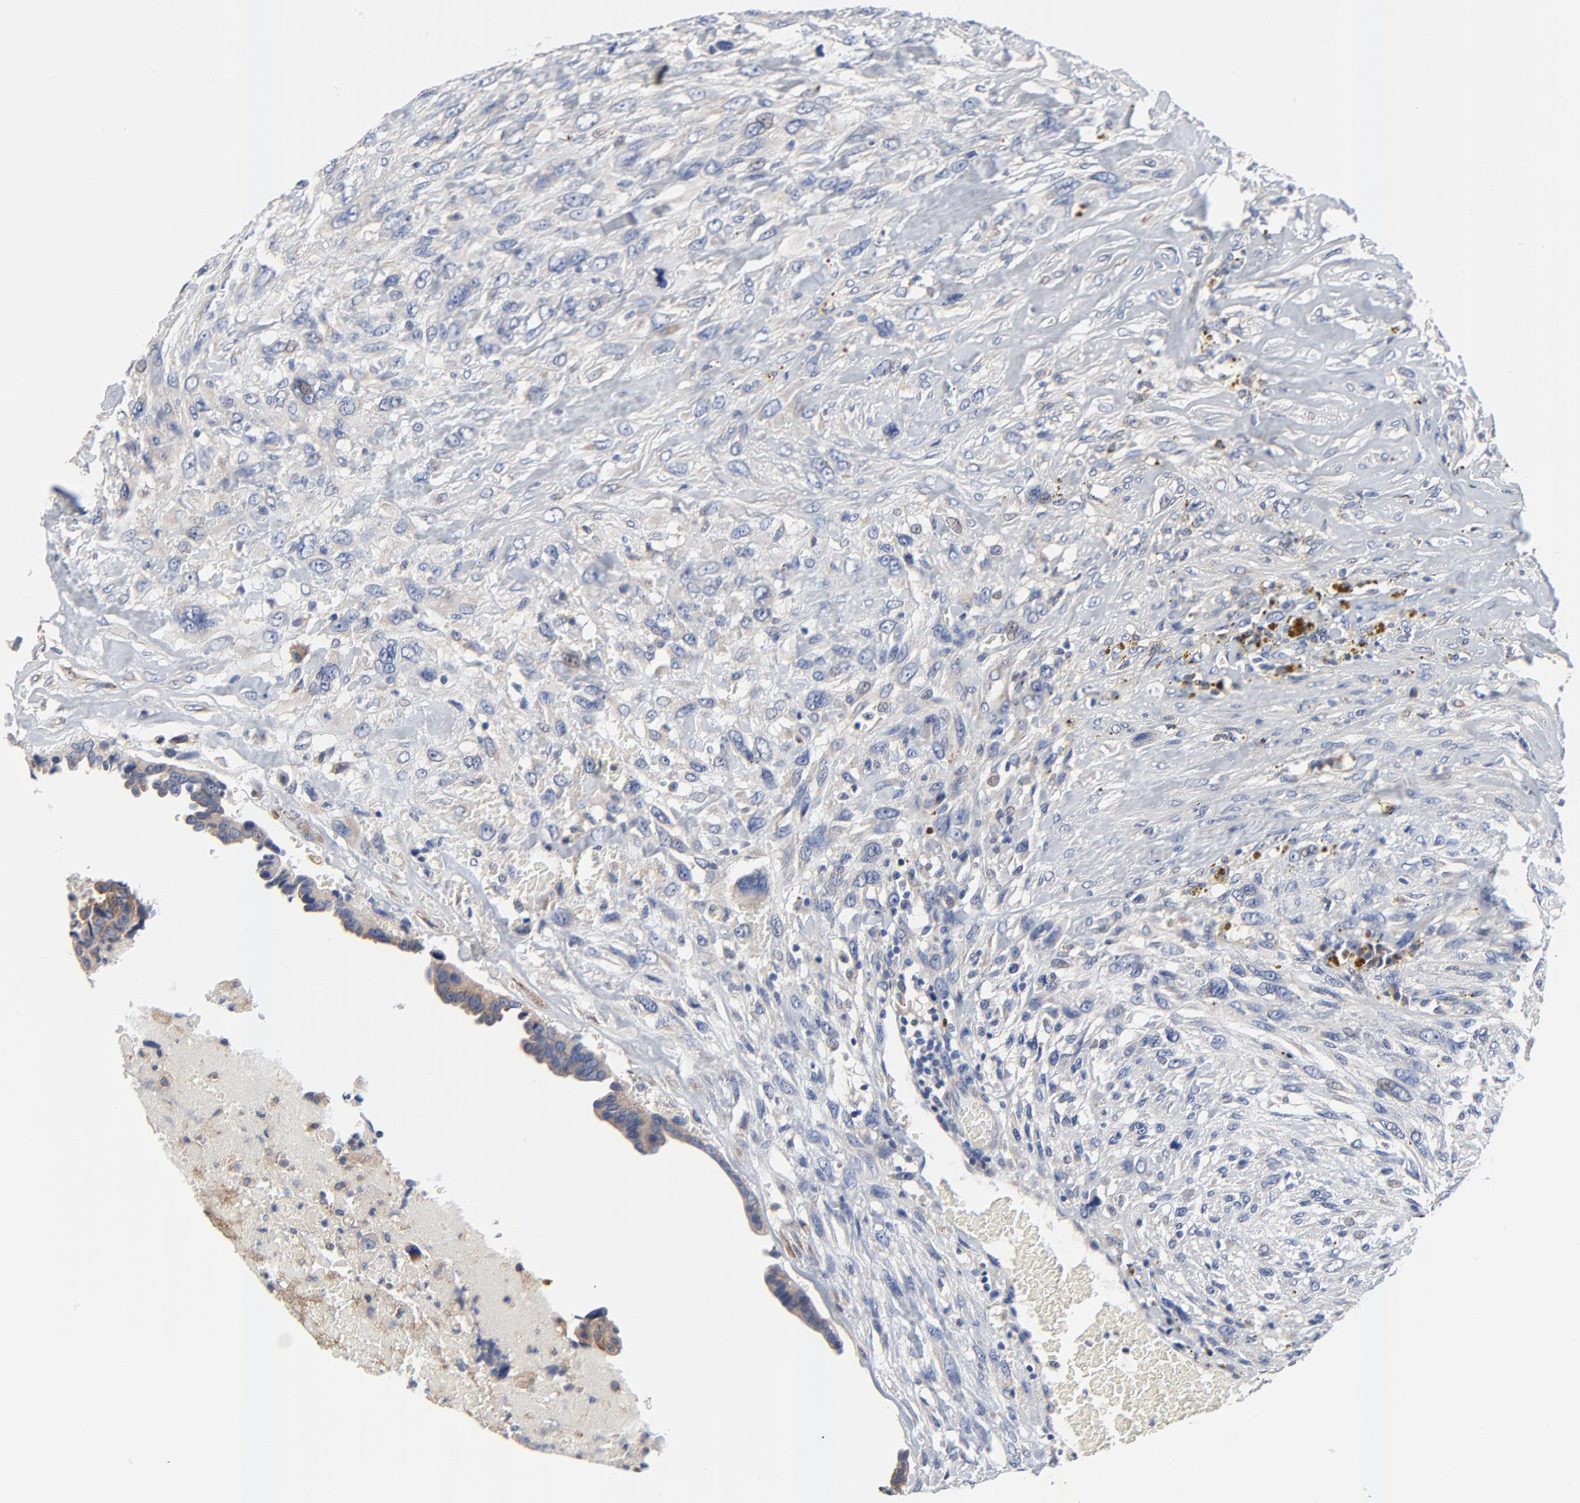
{"staining": {"intensity": "weak", "quantity": "<25%", "location": "cytoplasmic/membranous"}, "tissue": "breast cancer", "cell_type": "Tumor cells", "image_type": "cancer", "snomed": [{"axis": "morphology", "description": "Neoplasm, malignant, NOS"}, {"axis": "topography", "description": "Breast"}], "caption": "Immunohistochemistry (IHC) micrograph of breast neoplasm (malignant) stained for a protein (brown), which shows no positivity in tumor cells.", "gene": "VAV2", "patient": {"sex": "female", "age": 50}}